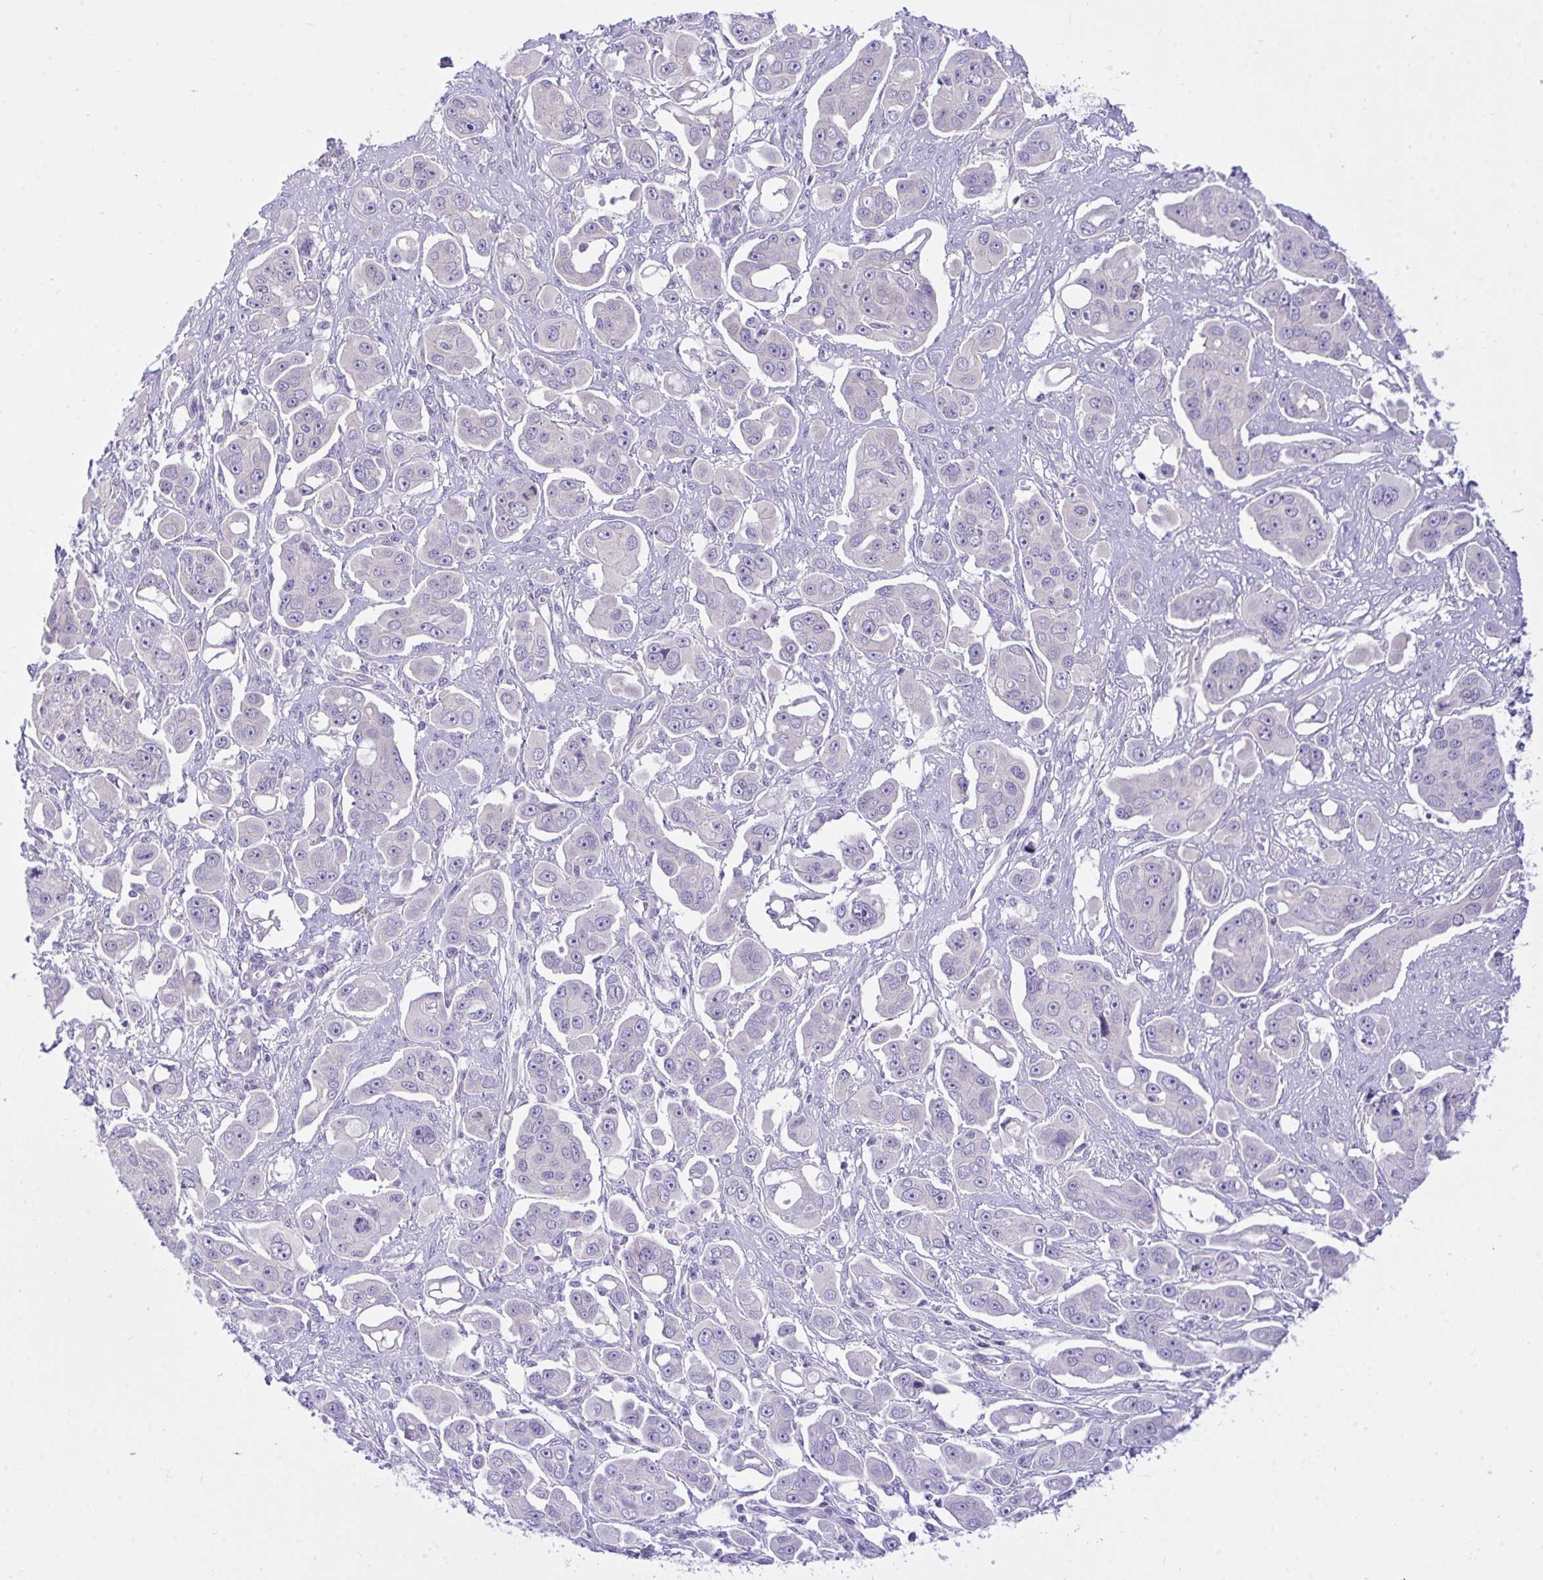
{"staining": {"intensity": "negative", "quantity": "none", "location": "none"}, "tissue": "ovarian cancer", "cell_type": "Tumor cells", "image_type": "cancer", "snomed": [{"axis": "morphology", "description": "Carcinoma, endometroid"}, {"axis": "topography", "description": "Ovary"}], "caption": "A histopathology image of ovarian cancer (endometroid carcinoma) stained for a protein reveals no brown staining in tumor cells.", "gene": "TLN2", "patient": {"sex": "female", "age": 70}}